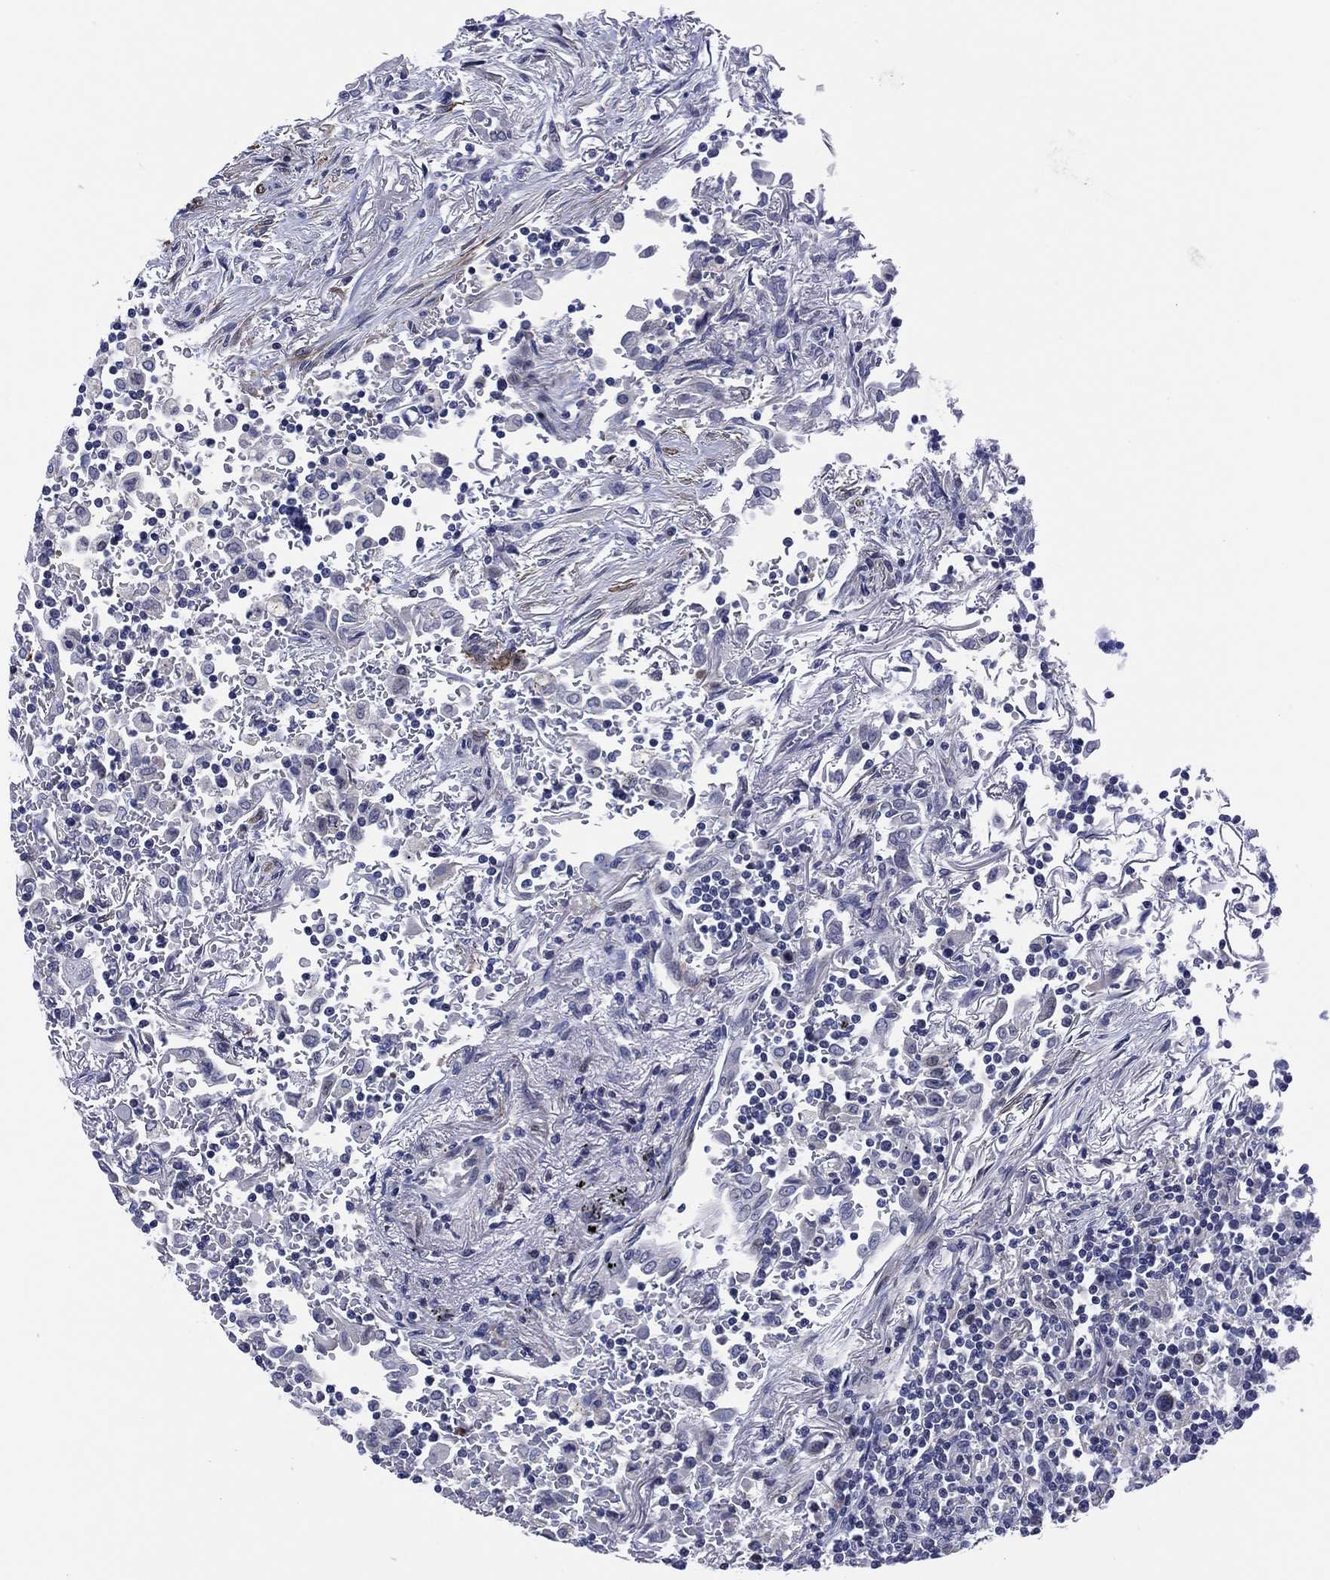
{"staining": {"intensity": "negative", "quantity": "none", "location": "none"}, "tissue": "lymphoma", "cell_type": "Tumor cells", "image_type": "cancer", "snomed": [{"axis": "morphology", "description": "Malignant lymphoma, non-Hodgkin's type, High grade"}, {"axis": "topography", "description": "Lung"}], "caption": "DAB (3,3'-diaminobenzidine) immunohistochemical staining of human lymphoma shows no significant expression in tumor cells. (Immunohistochemistry, brightfield microscopy, high magnification).", "gene": "CLIP3", "patient": {"sex": "male", "age": 79}}